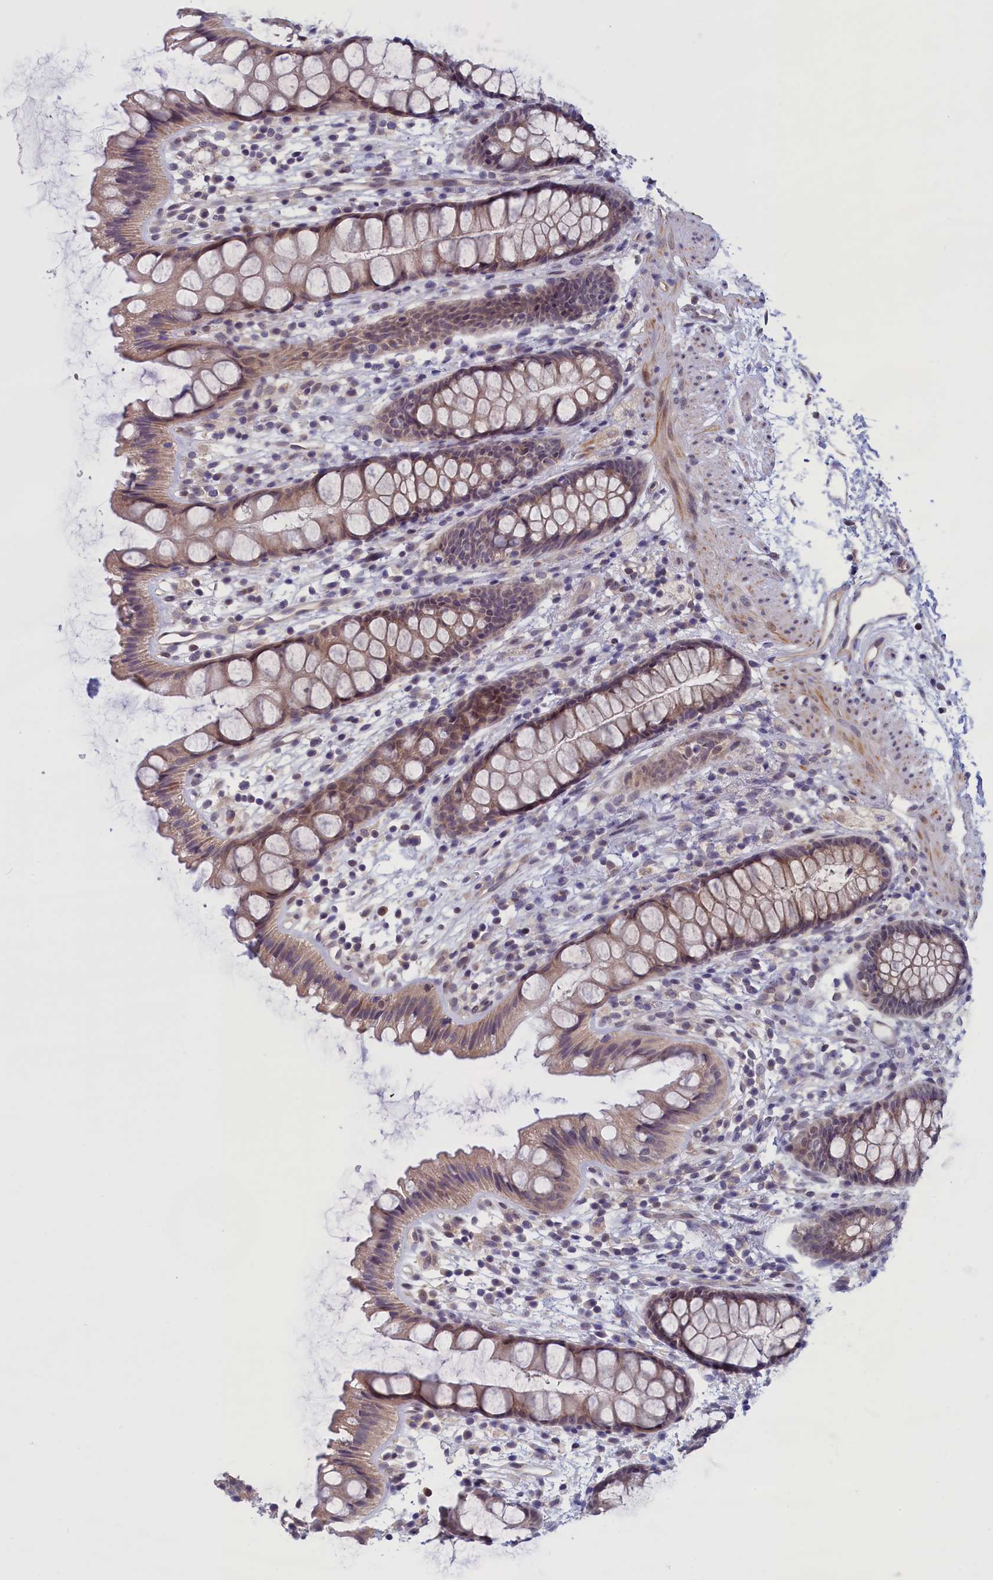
{"staining": {"intensity": "moderate", "quantity": "25%-75%", "location": "cytoplasmic/membranous"}, "tissue": "rectum", "cell_type": "Glandular cells", "image_type": "normal", "snomed": [{"axis": "morphology", "description": "Normal tissue, NOS"}, {"axis": "topography", "description": "Rectum"}], "caption": "Protein expression analysis of benign human rectum reveals moderate cytoplasmic/membranous staining in approximately 25%-75% of glandular cells. (DAB (3,3'-diaminobenzidine) = brown stain, brightfield microscopy at high magnification).", "gene": "IGFALS", "patient": {"sex": "female", "age": 65}}